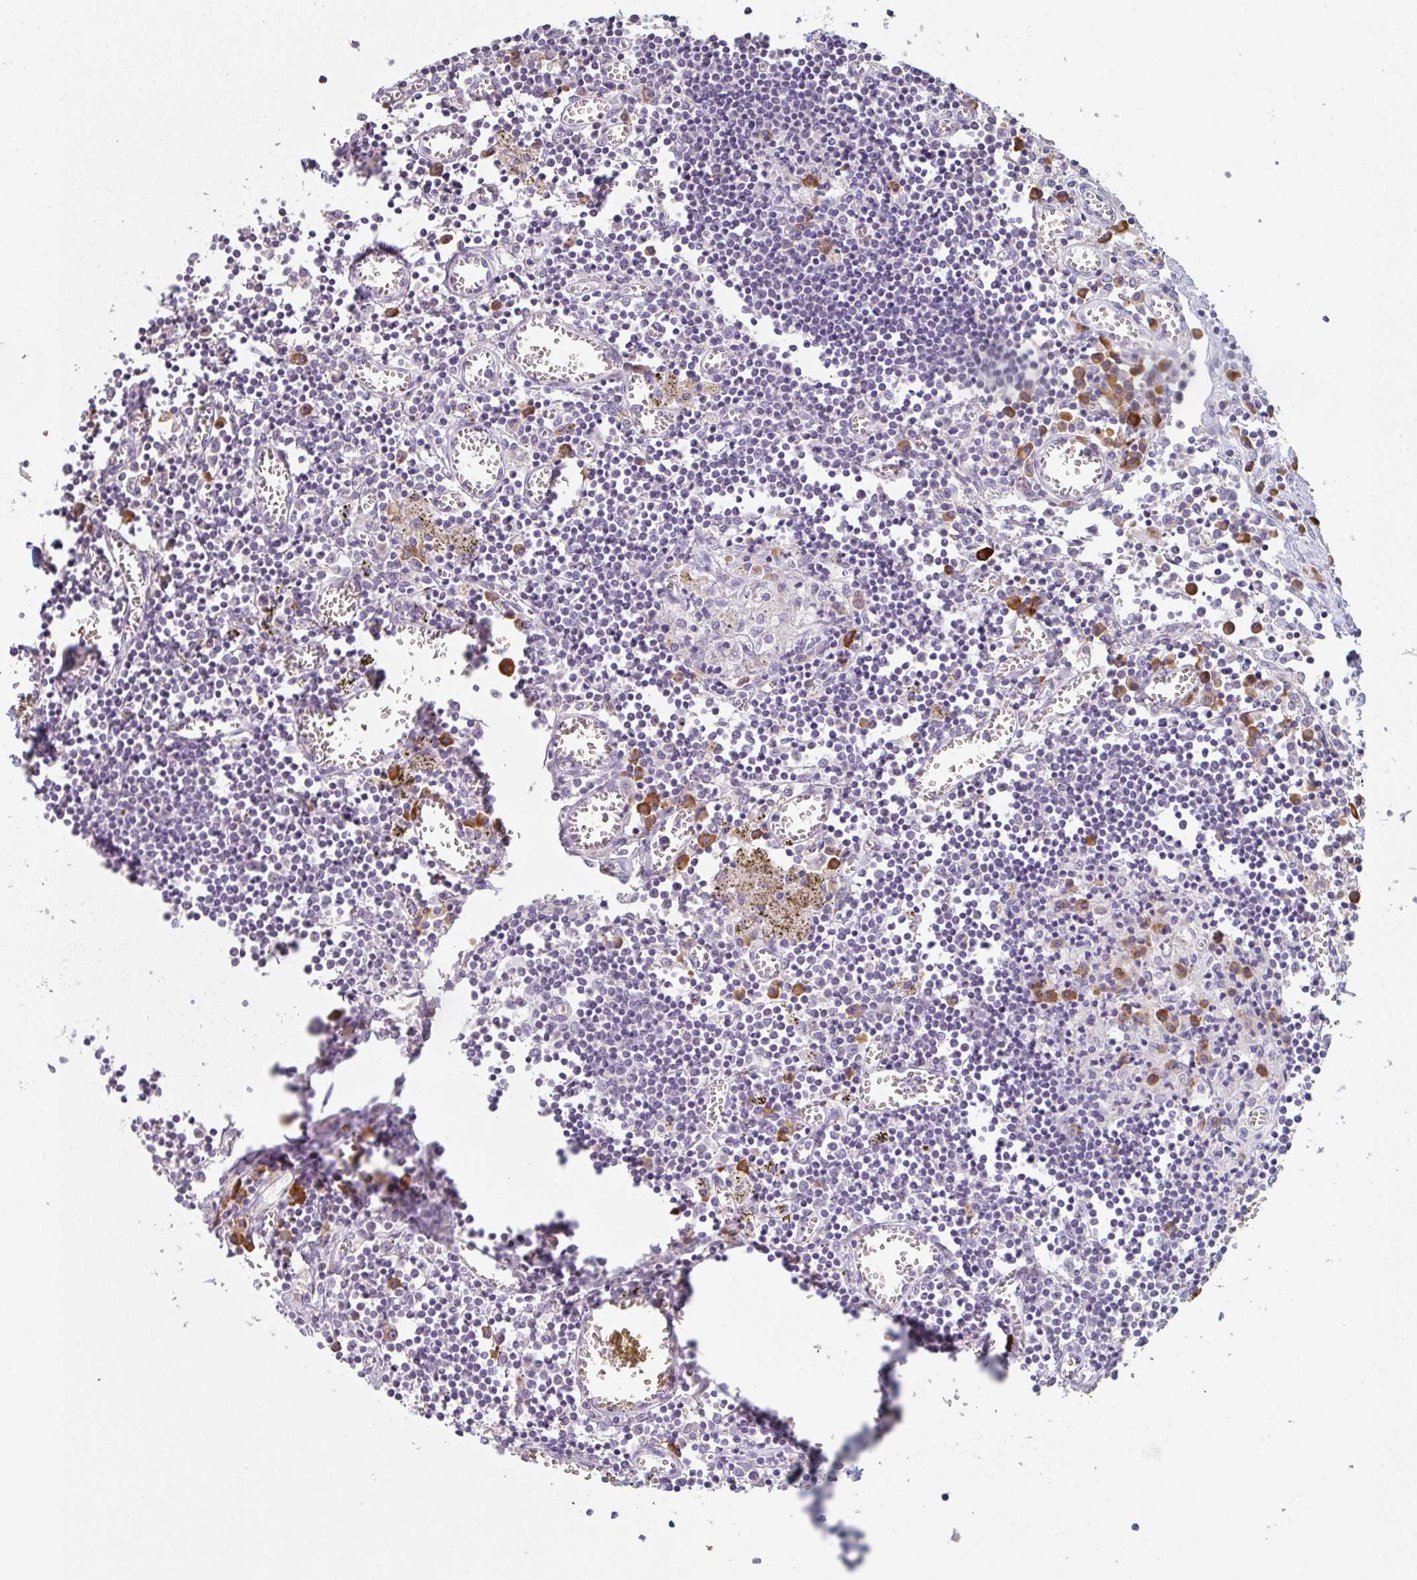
{"staining": {"intensity": "negative", "quantity": "none", "location": "none"}, "tissue": "lymph node", "cell_type": "Germinal center cells", "image_type": "normal", "snomed": [{"axis": "morphology", "description": "Normal tissue, NOS"}, {"axis": "topography", "description": "Lymph node"}], "caption": "DAB (3,3'-diaminobenzidine) immunohistochemical staining of unremarkable lymph node demonstrates no significant positivity in germinal center cells. The staining is performed using DAB (3,3'-diaminobenzidine) brown chromogen with nuclei counter-stained in using hematoxylin.", "gene": "ZNF215", "patient": {"sex": "male", "age": 66}}